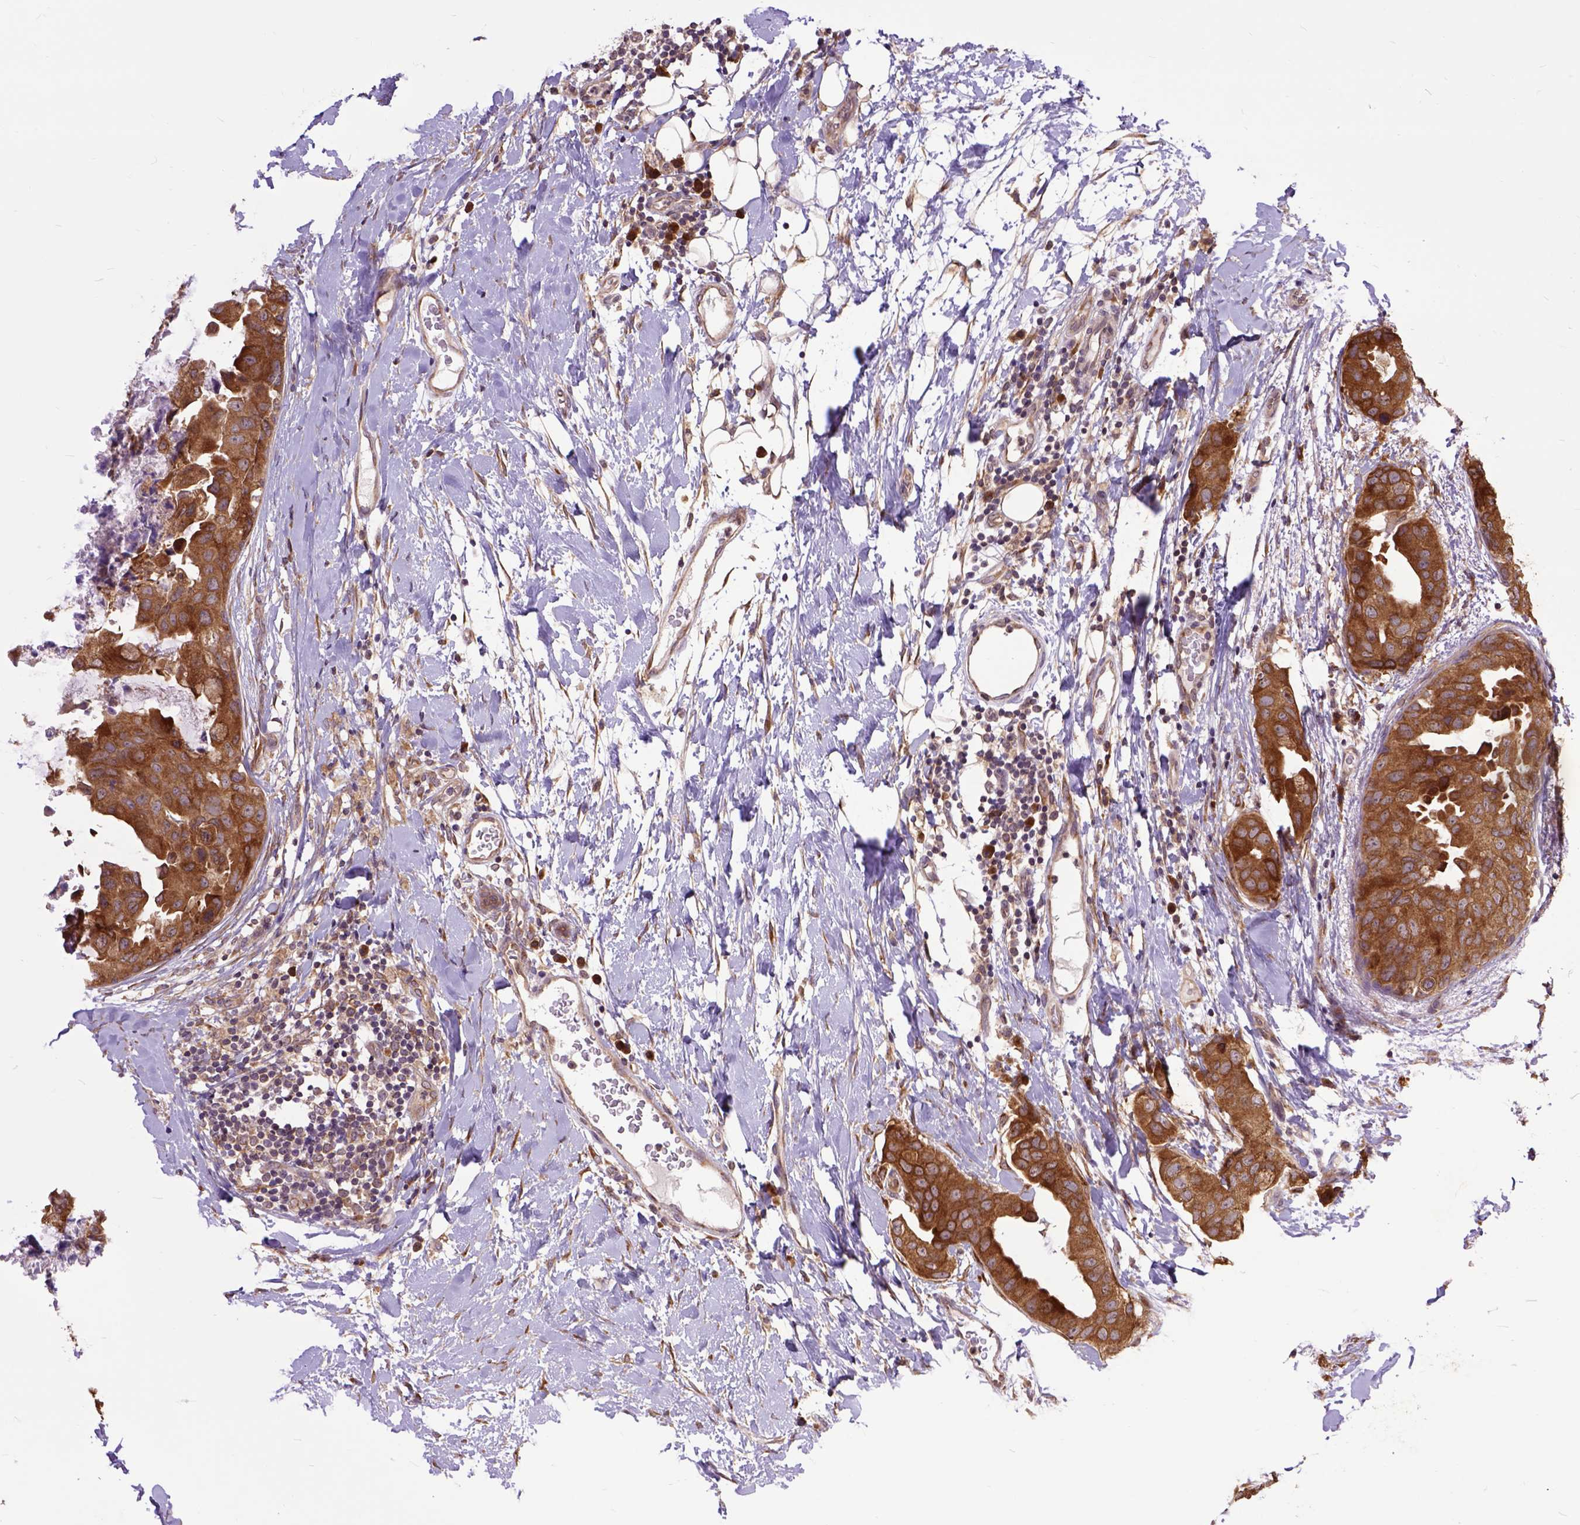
{"staining": {"intensity": "moderate", "quantity": ">75%", "location": "cytoplasmic/membranous"}, "tissue": "breast cancer", "cell_type": "Tumor cells", "image_type": "cancer", "snomed": [{"axis": "morphology", "description": "Normal tissue, NOS"}, {"axis": "morphology", "description": "Duct carcinoma"}, {"axis": "topography", "description": "Breast"}], "caption": "IHC staining of invasive ductal carcinoma (breast), which reveals medium levels of moderate cytoplasmic/membranous staining in approximately >75% of tumor cells indicating moderate cytoplasmic/membranous protein staining. The staining was performed using DAB (3,3'-diaminobenzidine) (brown) for protein detection and nuclei were counterstained in hematoxylin (blue).", "gene": "ARL1", "patient": {"sex": "female", "age": 40}}